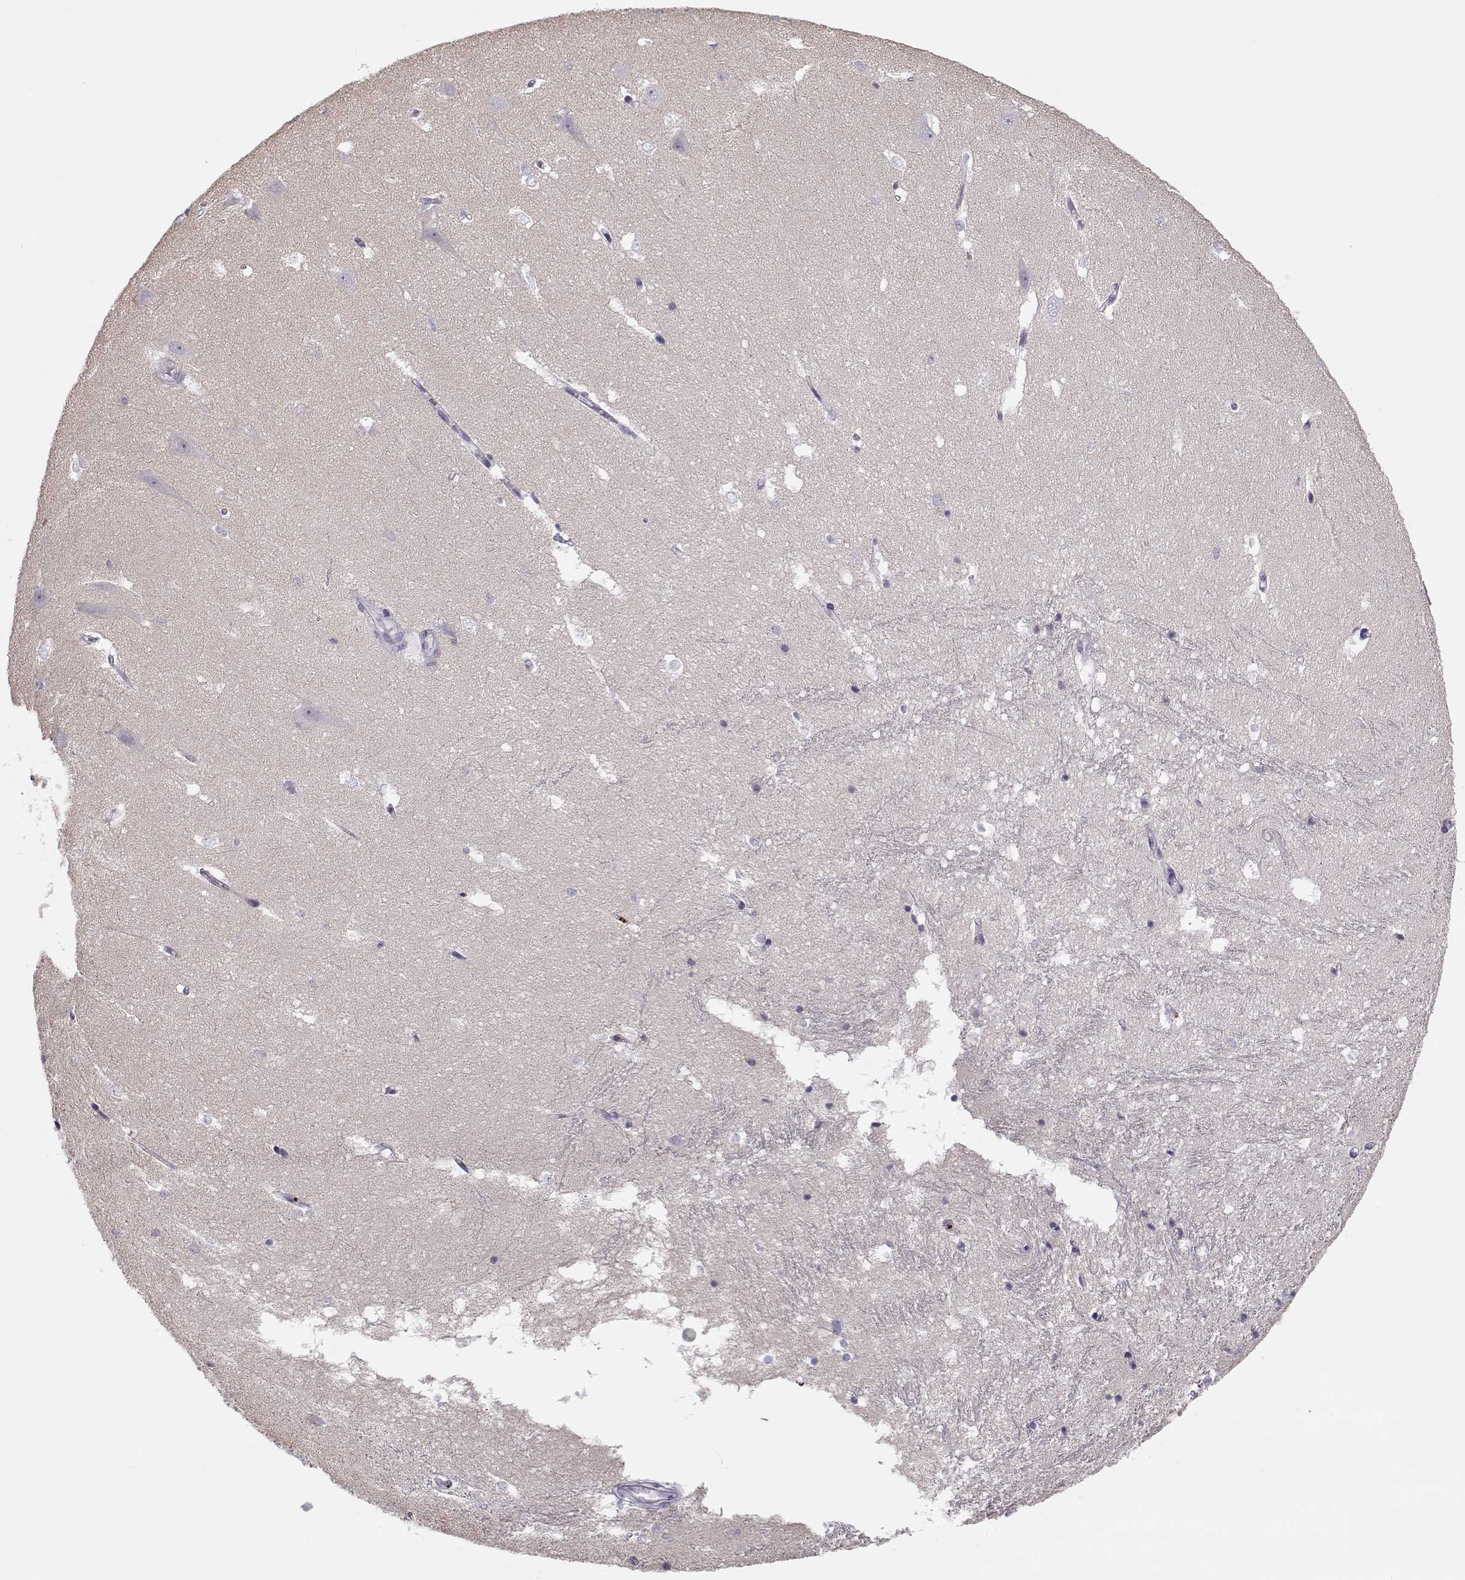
{"staining": {"intensity": "negative", "quantity": "none", "location": "none"}, "tissue": "hippocampus", "cell_type": "Glial cells", "image_type": "normal", "snomed": [{"axis": "morphology", "description": "Normal tissue, NOS"}, {"axis": "topography", "description": "Hippocampus"}], "caption": "Immunohistochemistry histopathology image of benign human hippocampus stained for a protein (brown), which shows no staining in glial cells. The staining is performed using DAB brown chromogen with nuclei counter-stained in using hematoxylin.", "gene": "KLF17", "patient": {"sex": "male", "age": 44}}